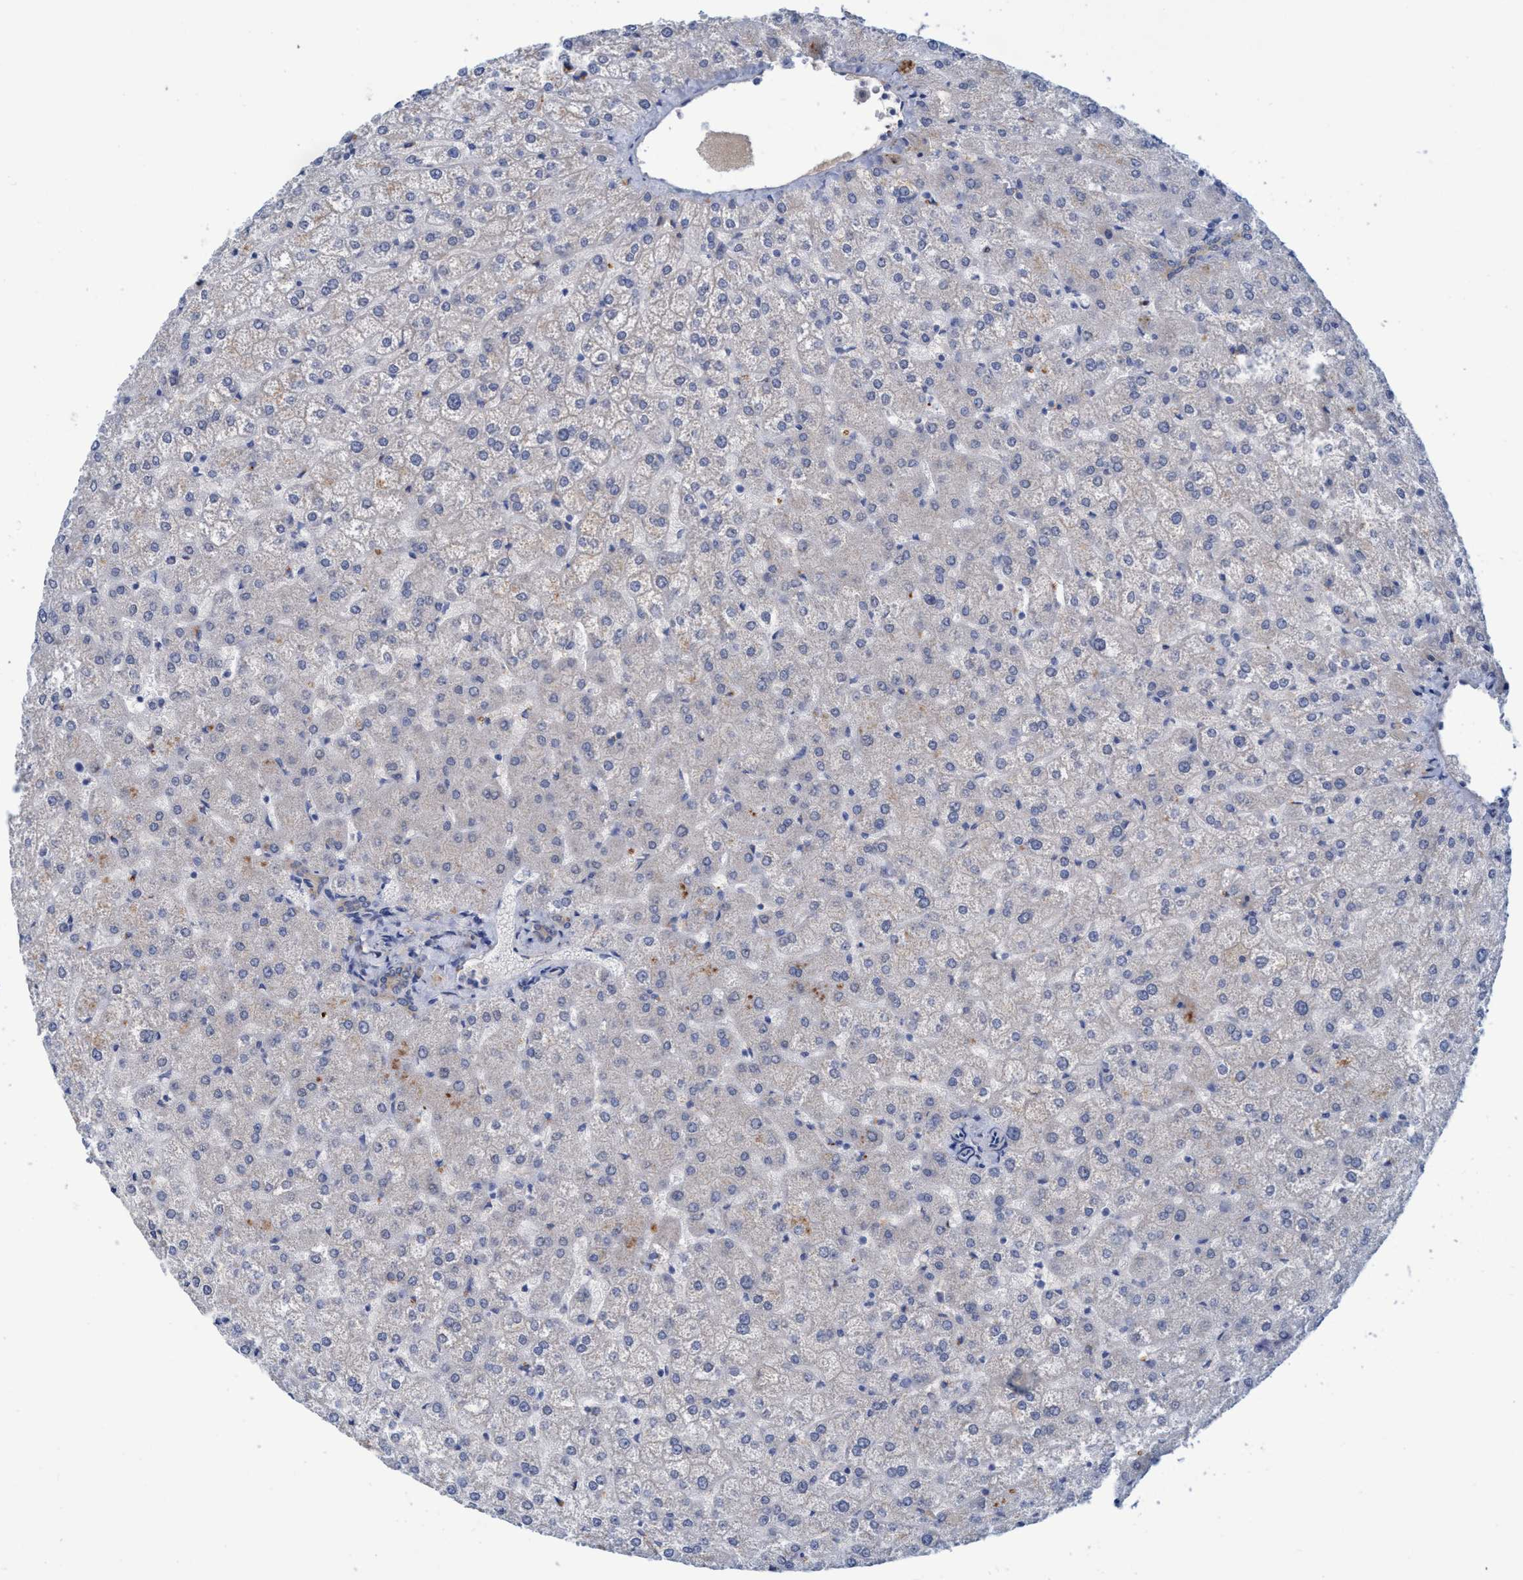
{"staining": {"intensity": "weak", "quantity": "25%-75%", "location": "cytoplasmic/membranous"}, "tissue": "liver", "cell_type": "Cholangiocytes", "image_type": "normal", "snomed": [{"axis": "morphology", "description": "Normal tissue, NOS"}, {"axis": "topography", "description": "Liver"}], "caption": "Weak cytoplasmic/membranous positivity is present in approximately 25%-75% of cholangiocytes in benign liver.", "gene": "GULP1", "patient": {"sex": "female", "age": 32}}